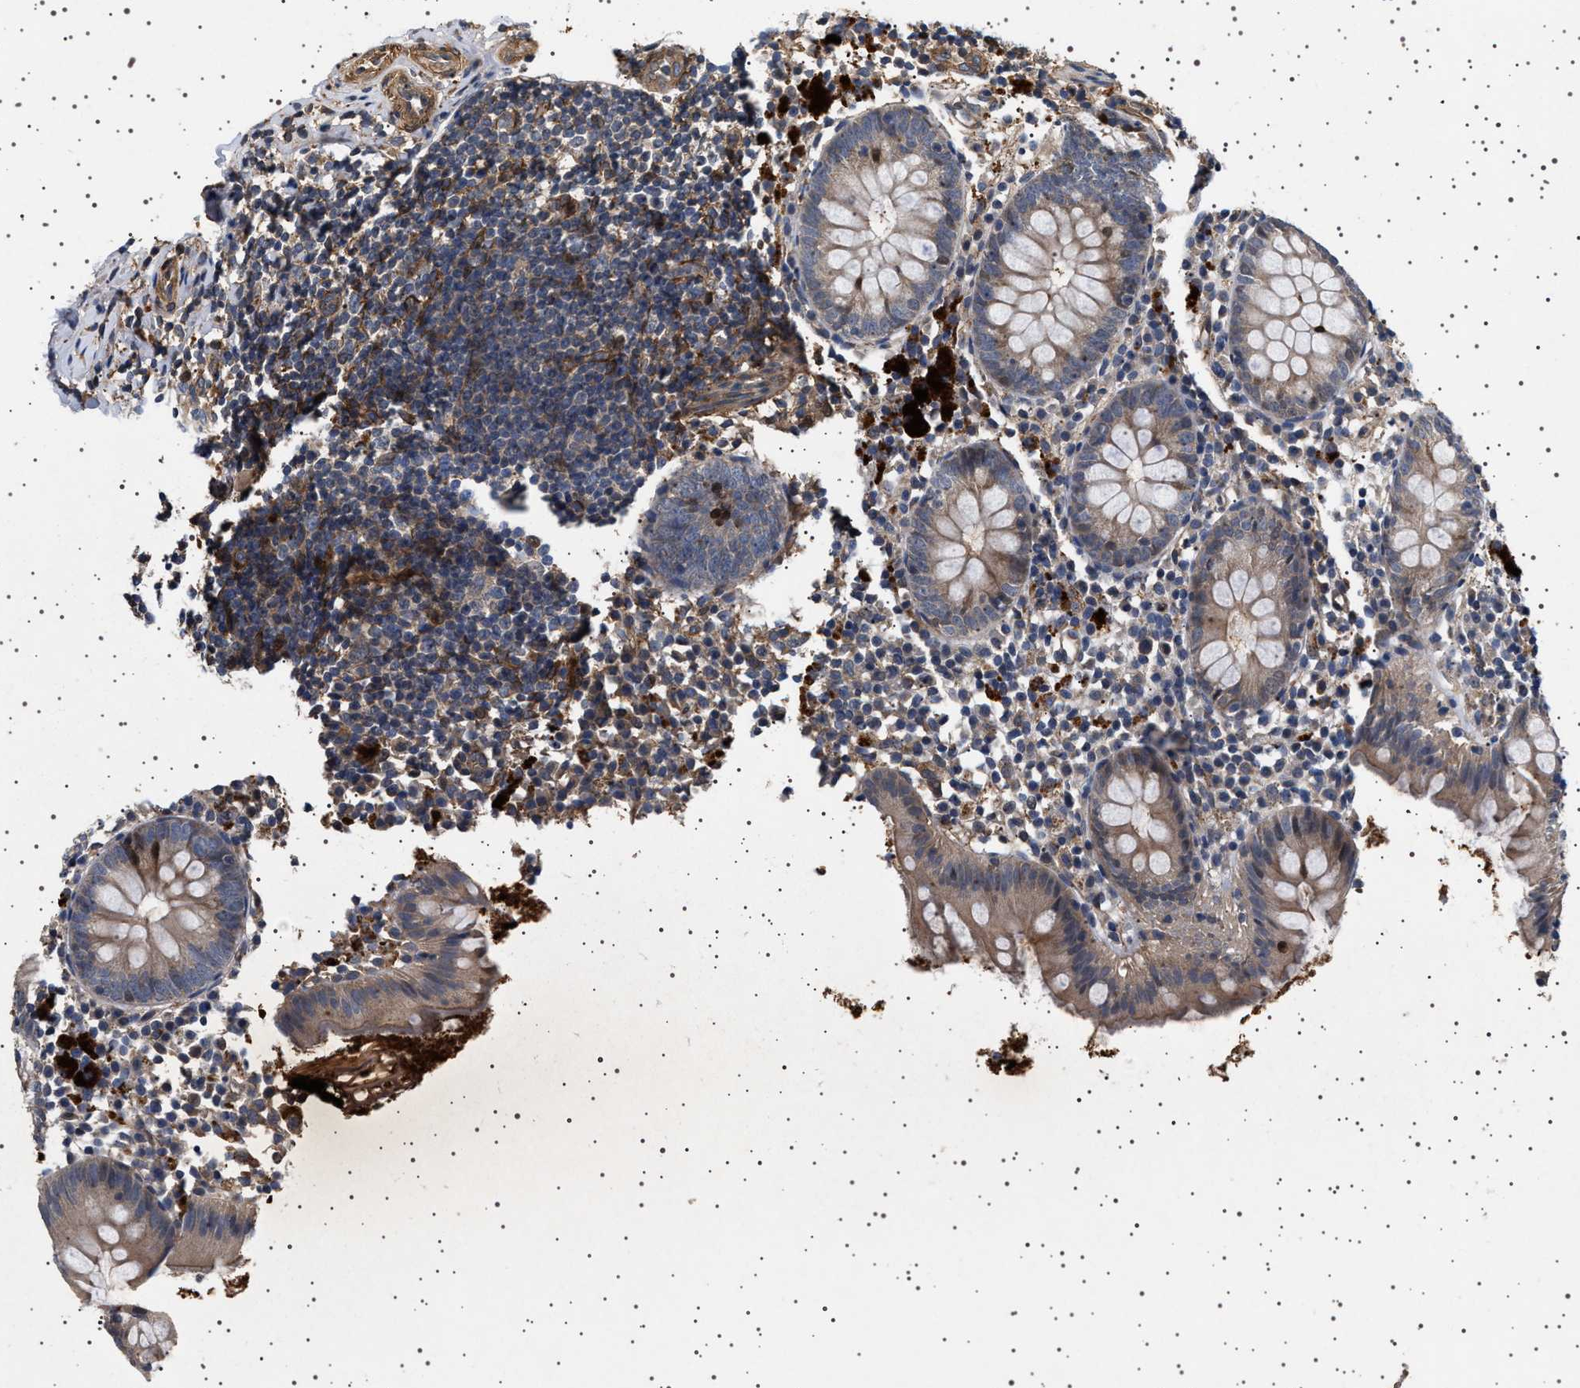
{"staining": {"intensity": "weak", "quantity": ">75%", "location": "cytoplasmic/membranous"}, "tissue": "appendix", "cell_type": "Glandular cells", "image_type": "normal", "snomed": [{"axis": "morphology", "description": "Normal tissue, NOS"}, {"axis": "topography", "description": "Appendix"}], "caption": "Brown immunohistochemical staining in benign appendix shows weak cytoplasmic/membranous expression in about >75% of glandular cells. (DAB IHC, brown staining for protein, blue staining for nuclei).", "gene": "GUCY1B1", "patient": {"sex": "female", "age": 20}}